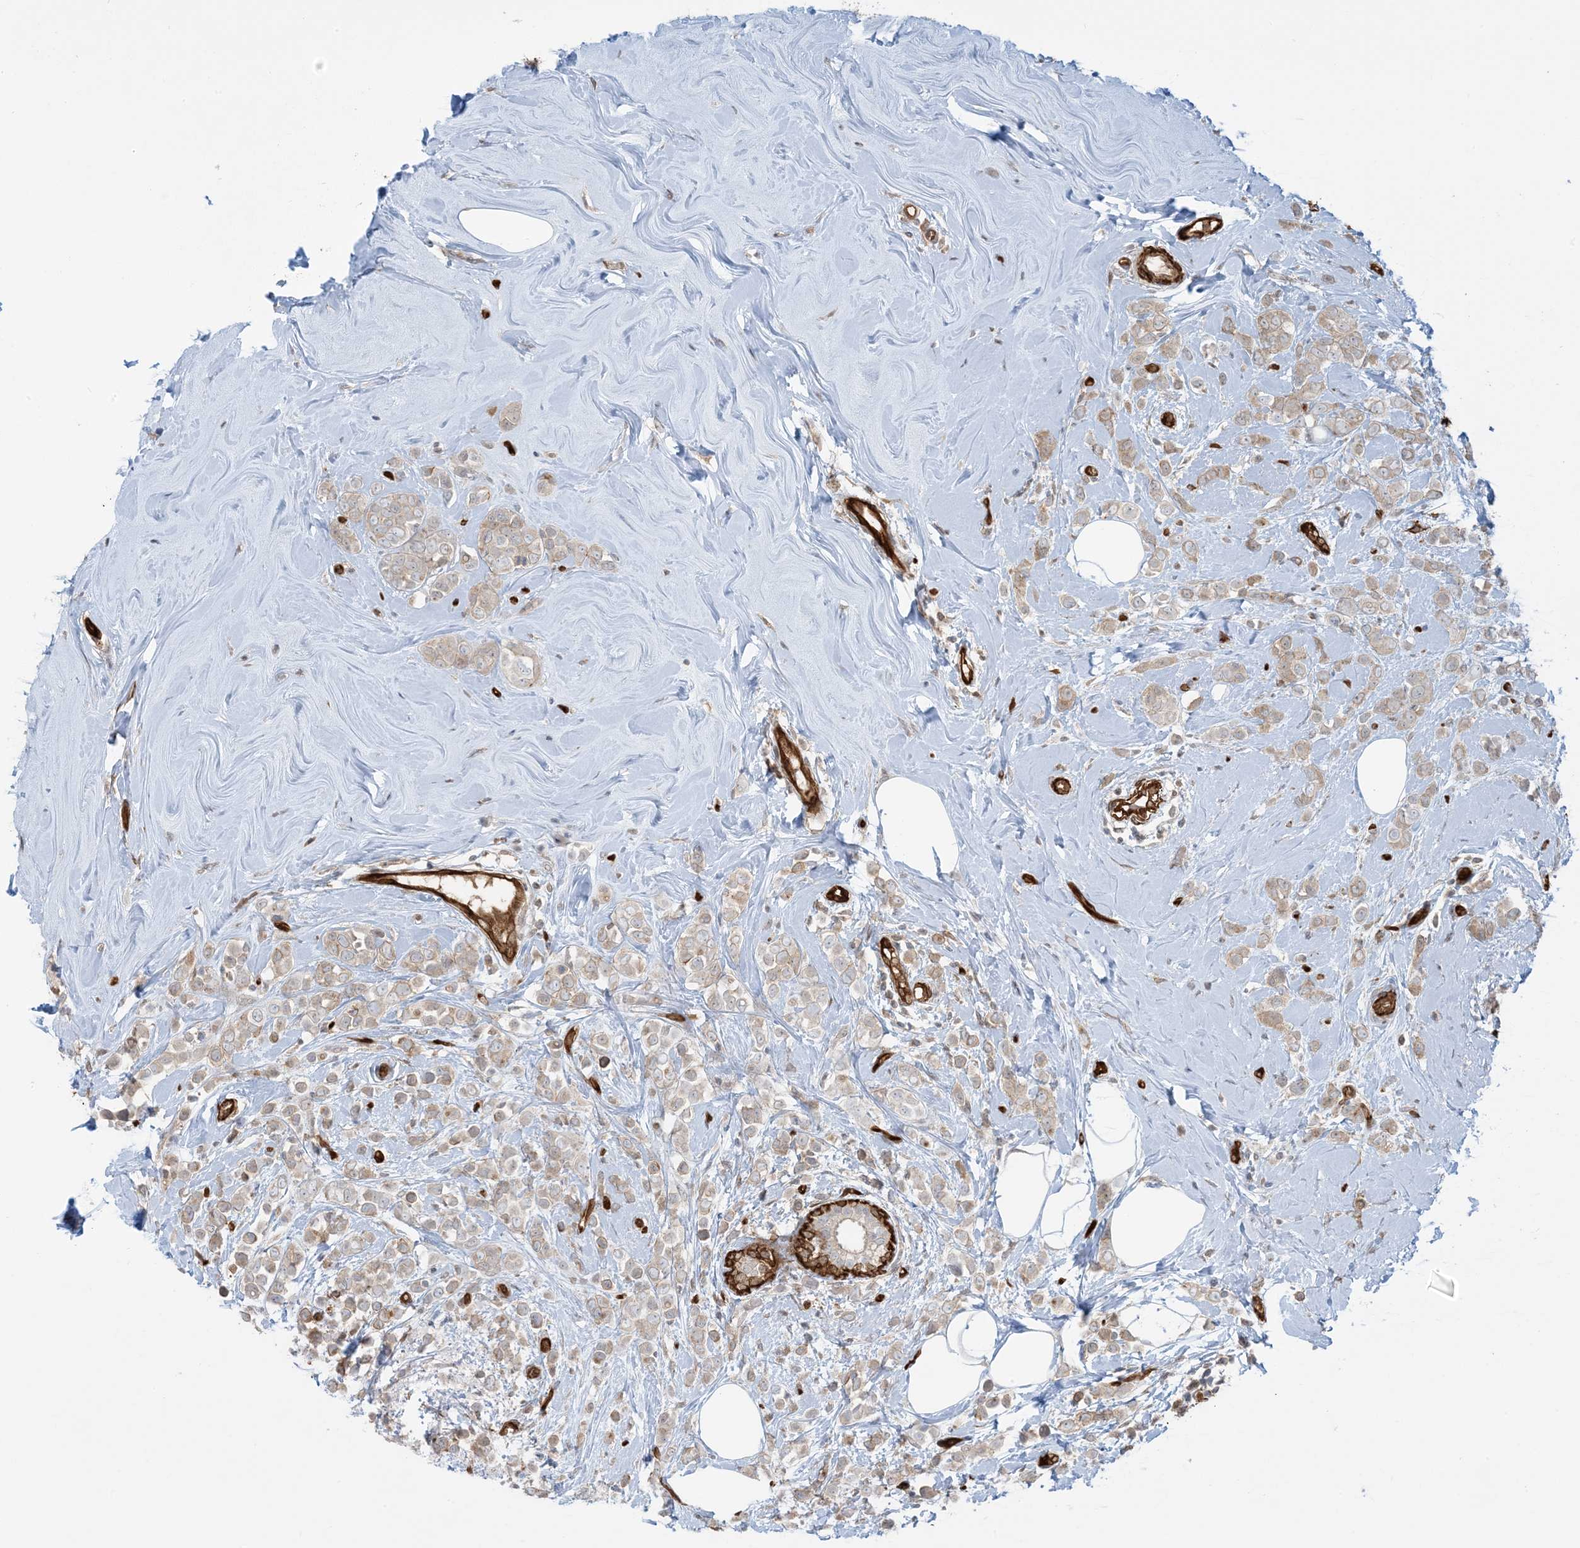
{"staining": {"intensity": "weak", "quantity": "25%-75%", "location": "cytoplasmic/membranous"}, "tissue": "breast cancer", "cell_type": "Tumor cells", "image_type": "cancer", "snomed": [{"axis": "morphology", "description": "Lobular carcinoma"}, {"axis": "topography", "description": "Breast"}], "caption": "The image reveals staining of lobular carcinoma (breast), revealing weak cytoplasmic/membranous protein staining (brown color) within tumor cells.", "gene": "PPM1F", "patient": {"sex": "female", "age": 47}}